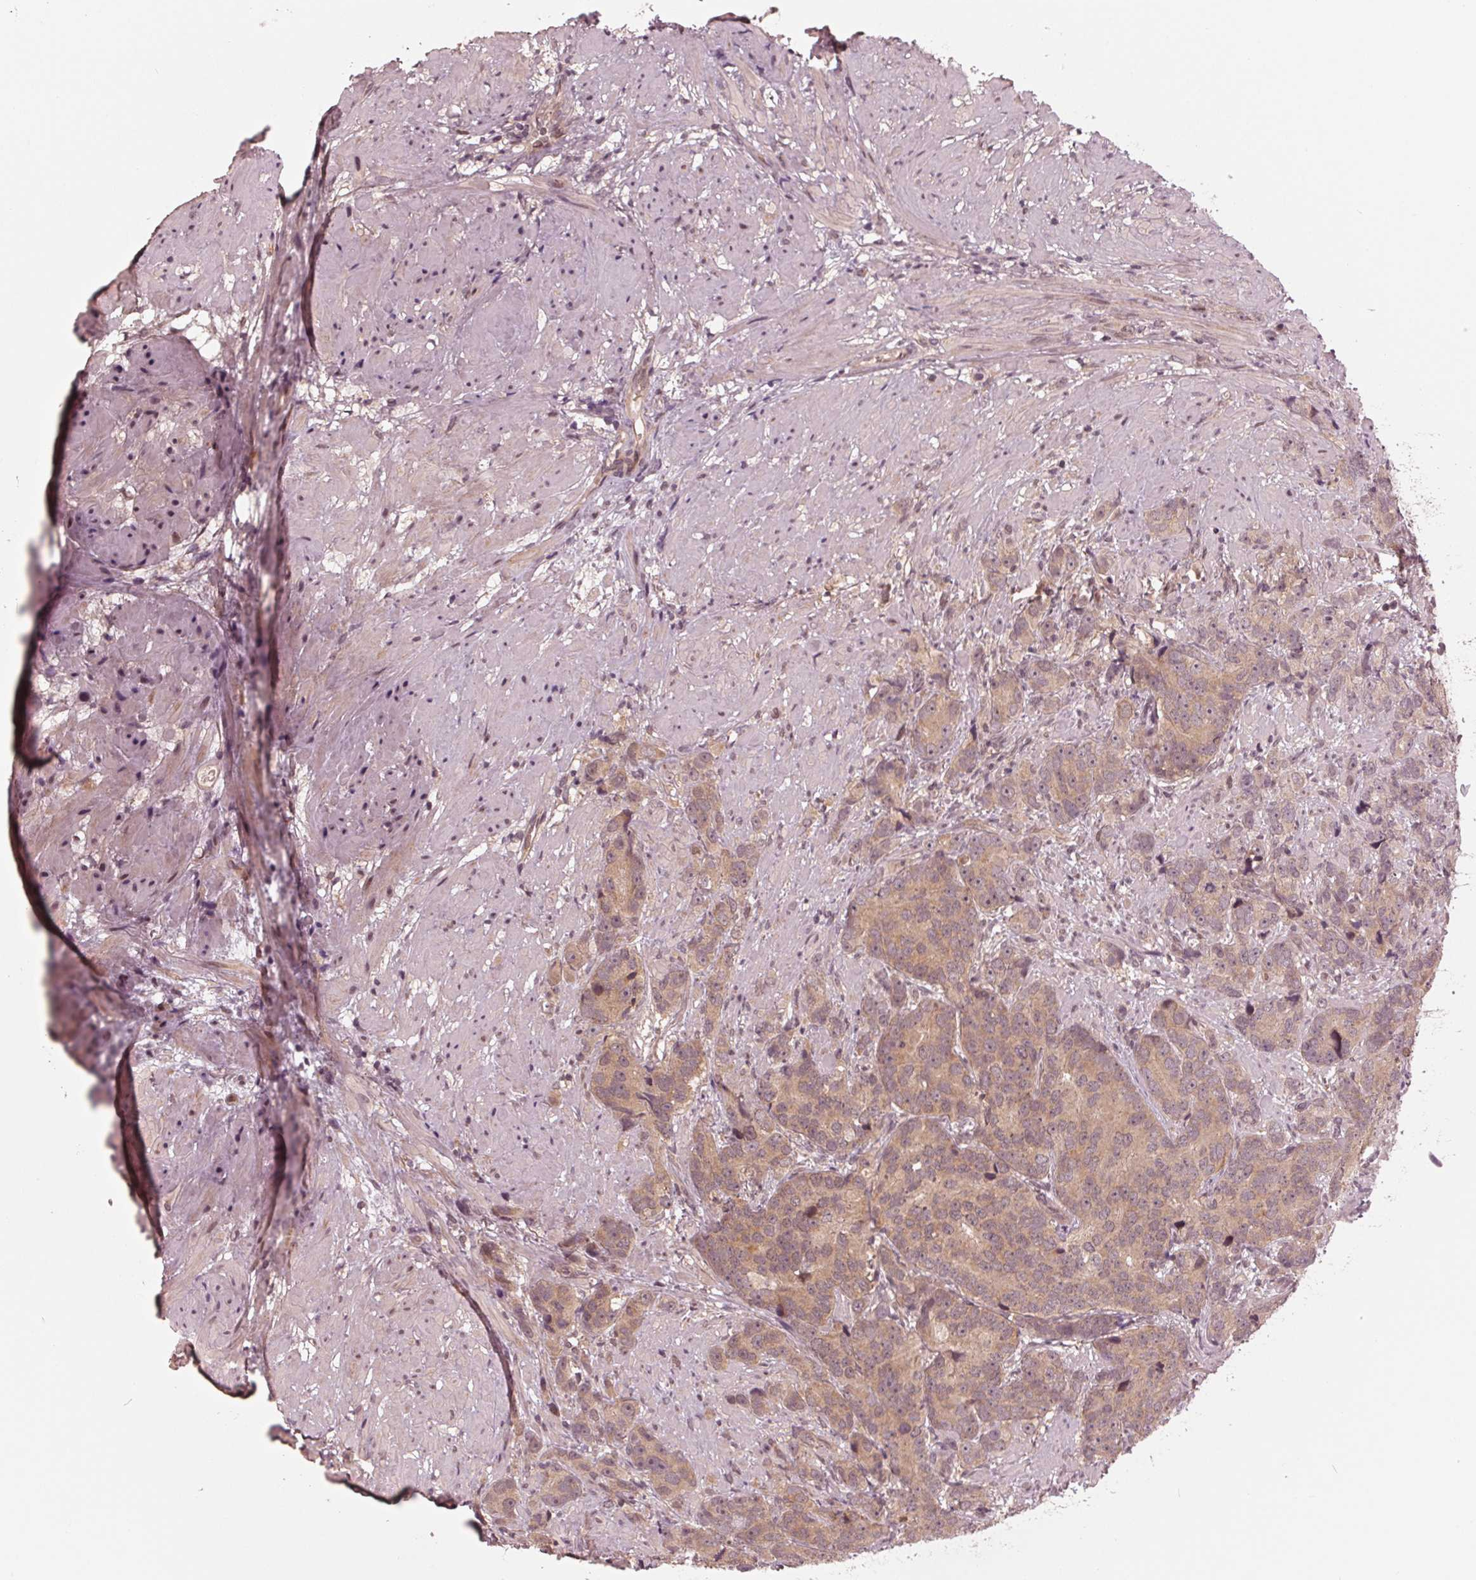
{"staining": {"intensity": "weak", "quantity": ">75%", "location": "cytoplasmic/membranous"}, "tissue": "prostate cancer", "cell_type": "Tumor cells", "image_type": "cancer", "snomed": [{"axis": "morphology", "description": "Adenocarcinoma, High grade"}, {"axis": "topography", "description": "Prostate"}], "caption": "Prostate cancer stained with a brown dye displays weak cytoplasmic/membranous positive expression in approximately >75% of tumor cells.", "gene": "ZNF471", "patient": {"sex": "male", "age": 90}}